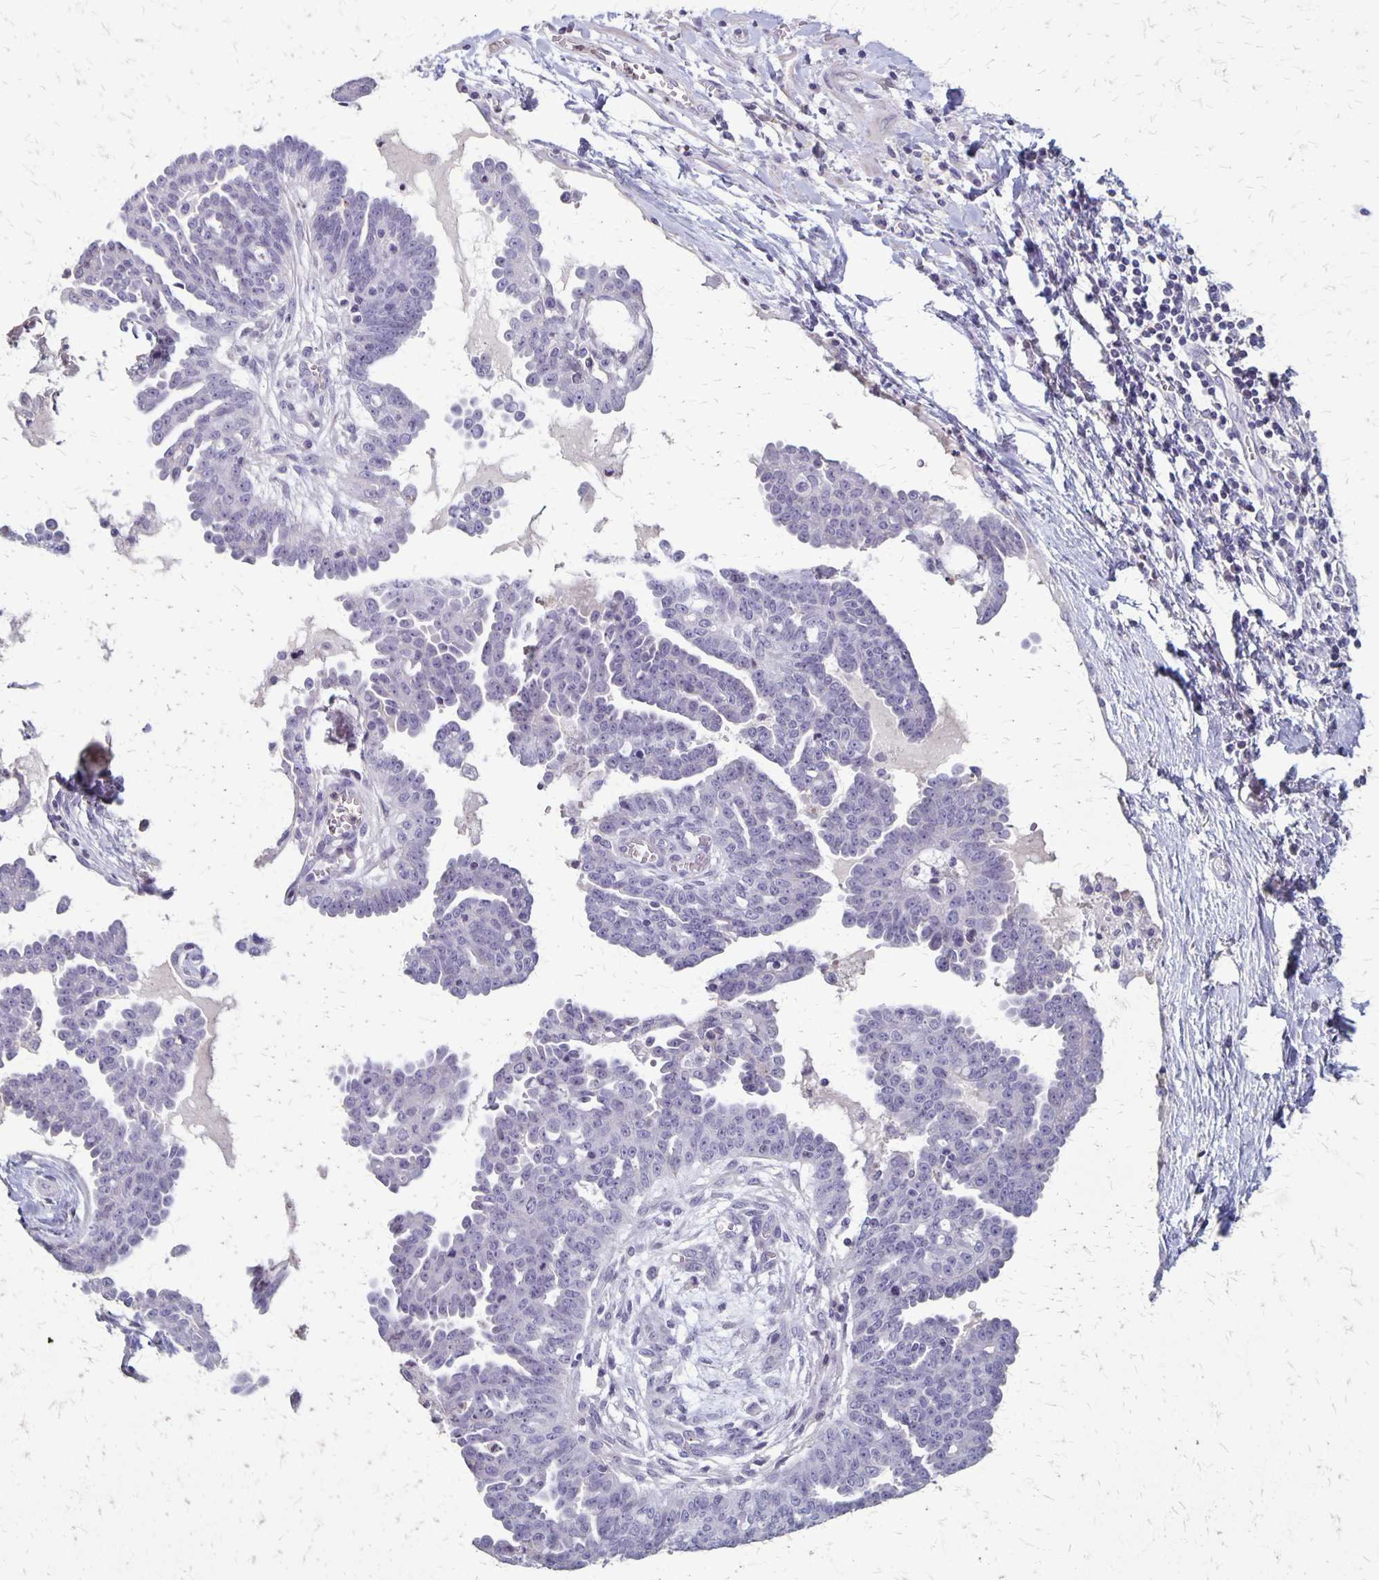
{"staining": {"intensity": "negative", "quantity": "none", "location": "none"}, "tissue": "ovarian cancer", "cell_type": "Tumor cells", "image_type": "cancer", "snomed": [{"axis": "morphology", "description": "Cystadenocarcinoma, serous, NOS"}, {"axis": "topography", "description": "Ovary"}], "caption": "Immunohistochemistry (IHC) histopathology image of ovarian cancer stained for a protein (brown), which reveals no expression in tumor cells. (DAB immunohistochemistry (IHC) with hematoxylin counter stain).", "gene": "SEPTIN5", "patient": {"sex": "female", "age": 71}}